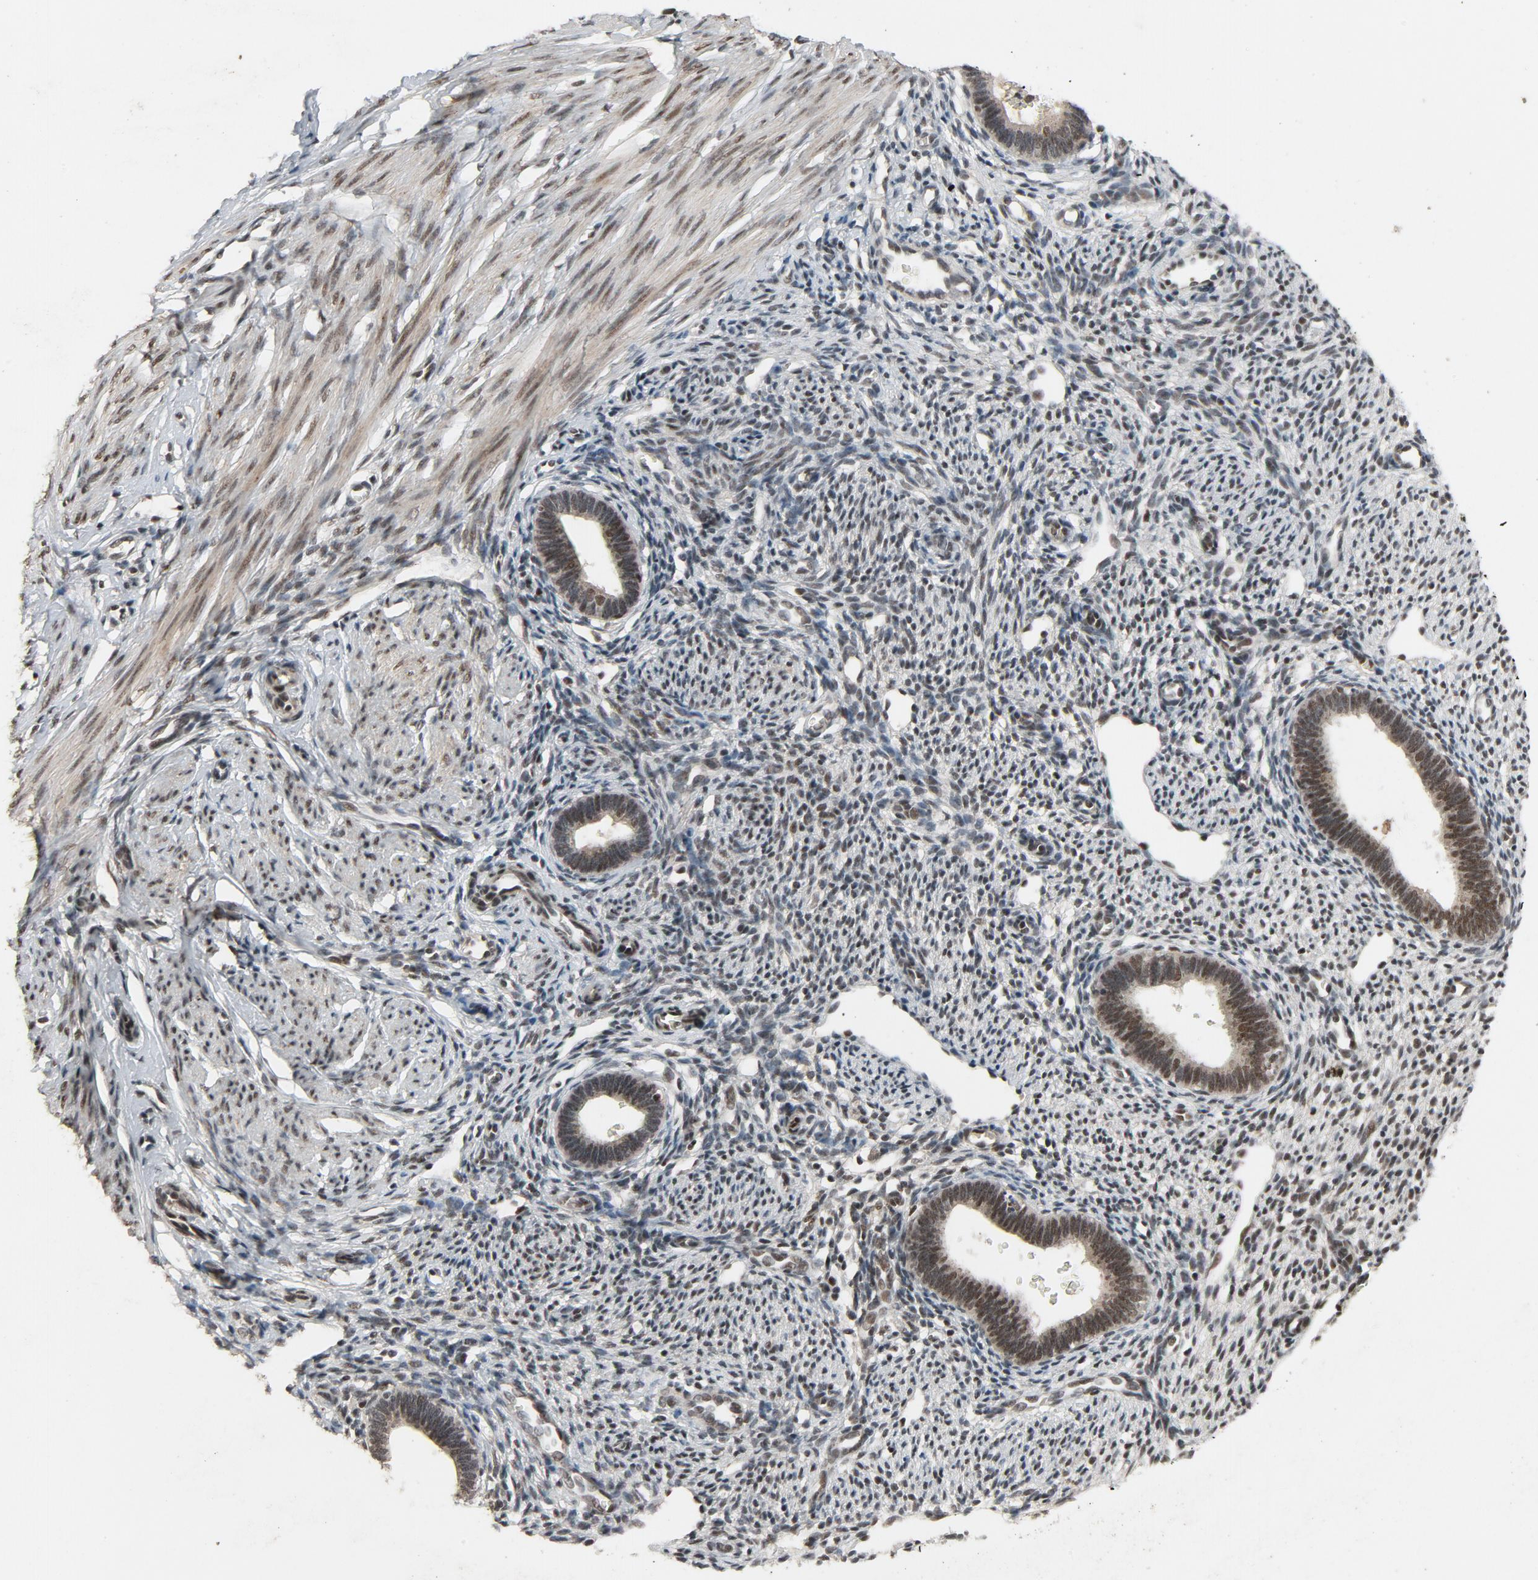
{"staining": {"intensity": "moderate", "quantity": "25%-75%", "location": "nuclear"}, "tissue": "endometrium", "cell_type": "Cells in endometrial stroma", "image_type": "normal", "snomed": [{"axis": "morphology", "description": "Normal tissue, NOS"}, {"axis": "topography", "description": "Endometrium"}], "caption": "This is a photomicrograph of immunohistochemistry staining of benign endometrium, which shows moderate positivity in the nuclear of cells in endometrial stroma.", "gene": "SMARCD1", "patient": {"sex": "female", "age": 27}}